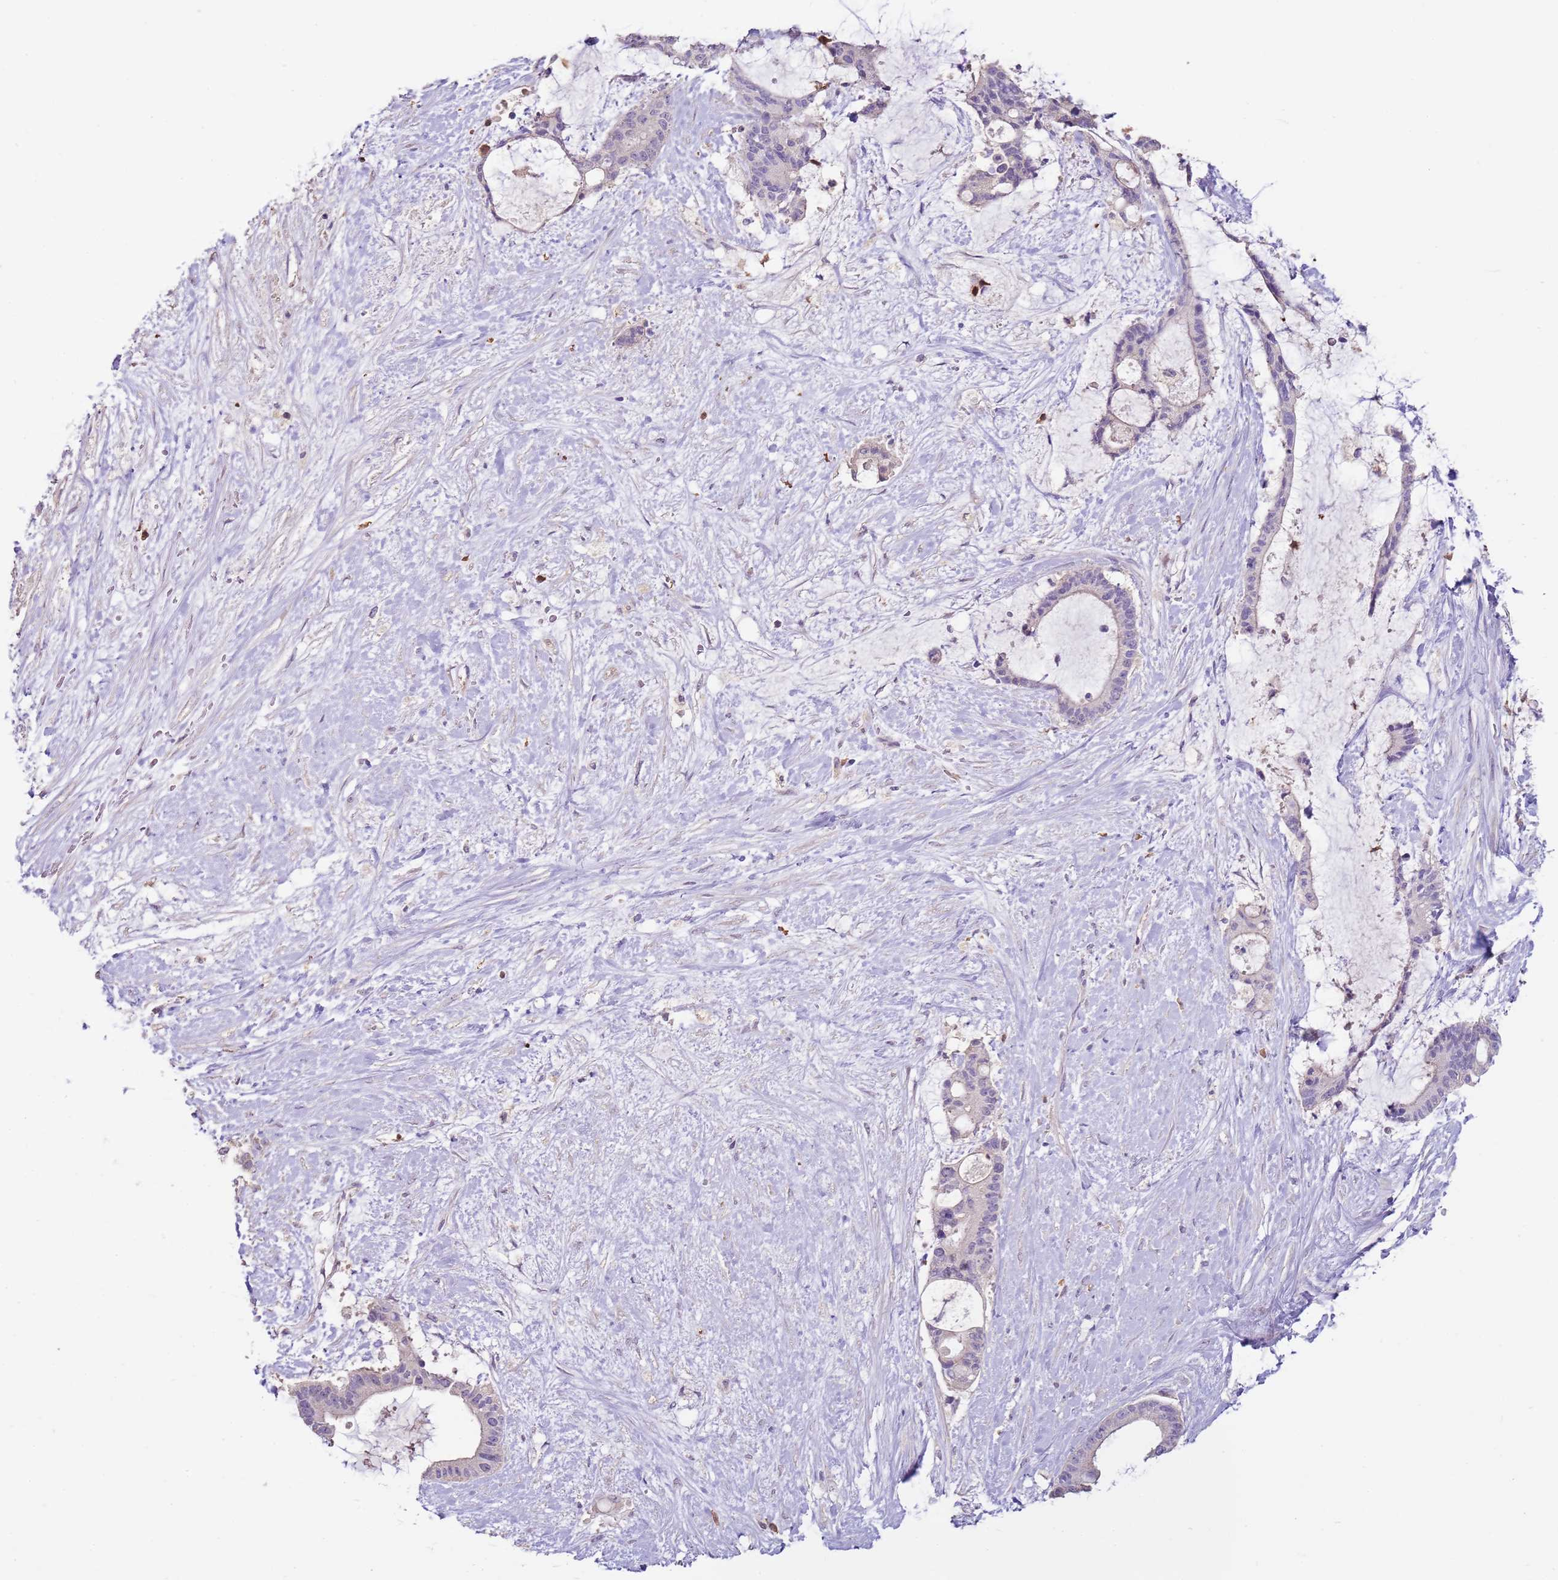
{"staining": {"intensity": "negative", "quantity": "none", "location": "none"}, "tissue": "liver cancer", "cell_type": "Tumor cells", "image_type": "cancer", "snomed": [{"axis": "morphology", "description": "Normal tissue, NOS"}, {"axis": "morphology", "description": "Cholangiocarcinoma"}, {"axis": "topography", "description": "Liver"}, {"axis": "topography", "description": "Peripheral nerve tissue"}], "caption": "High power microscopy histopathology image of an immunohistochemistry (IHC) micrograph of cholangiocarcinoma (liver), revealing no significant positivity in tumor cells.", "gene": "IL2RG", "patient": {"sex": "female", "age": 73}}